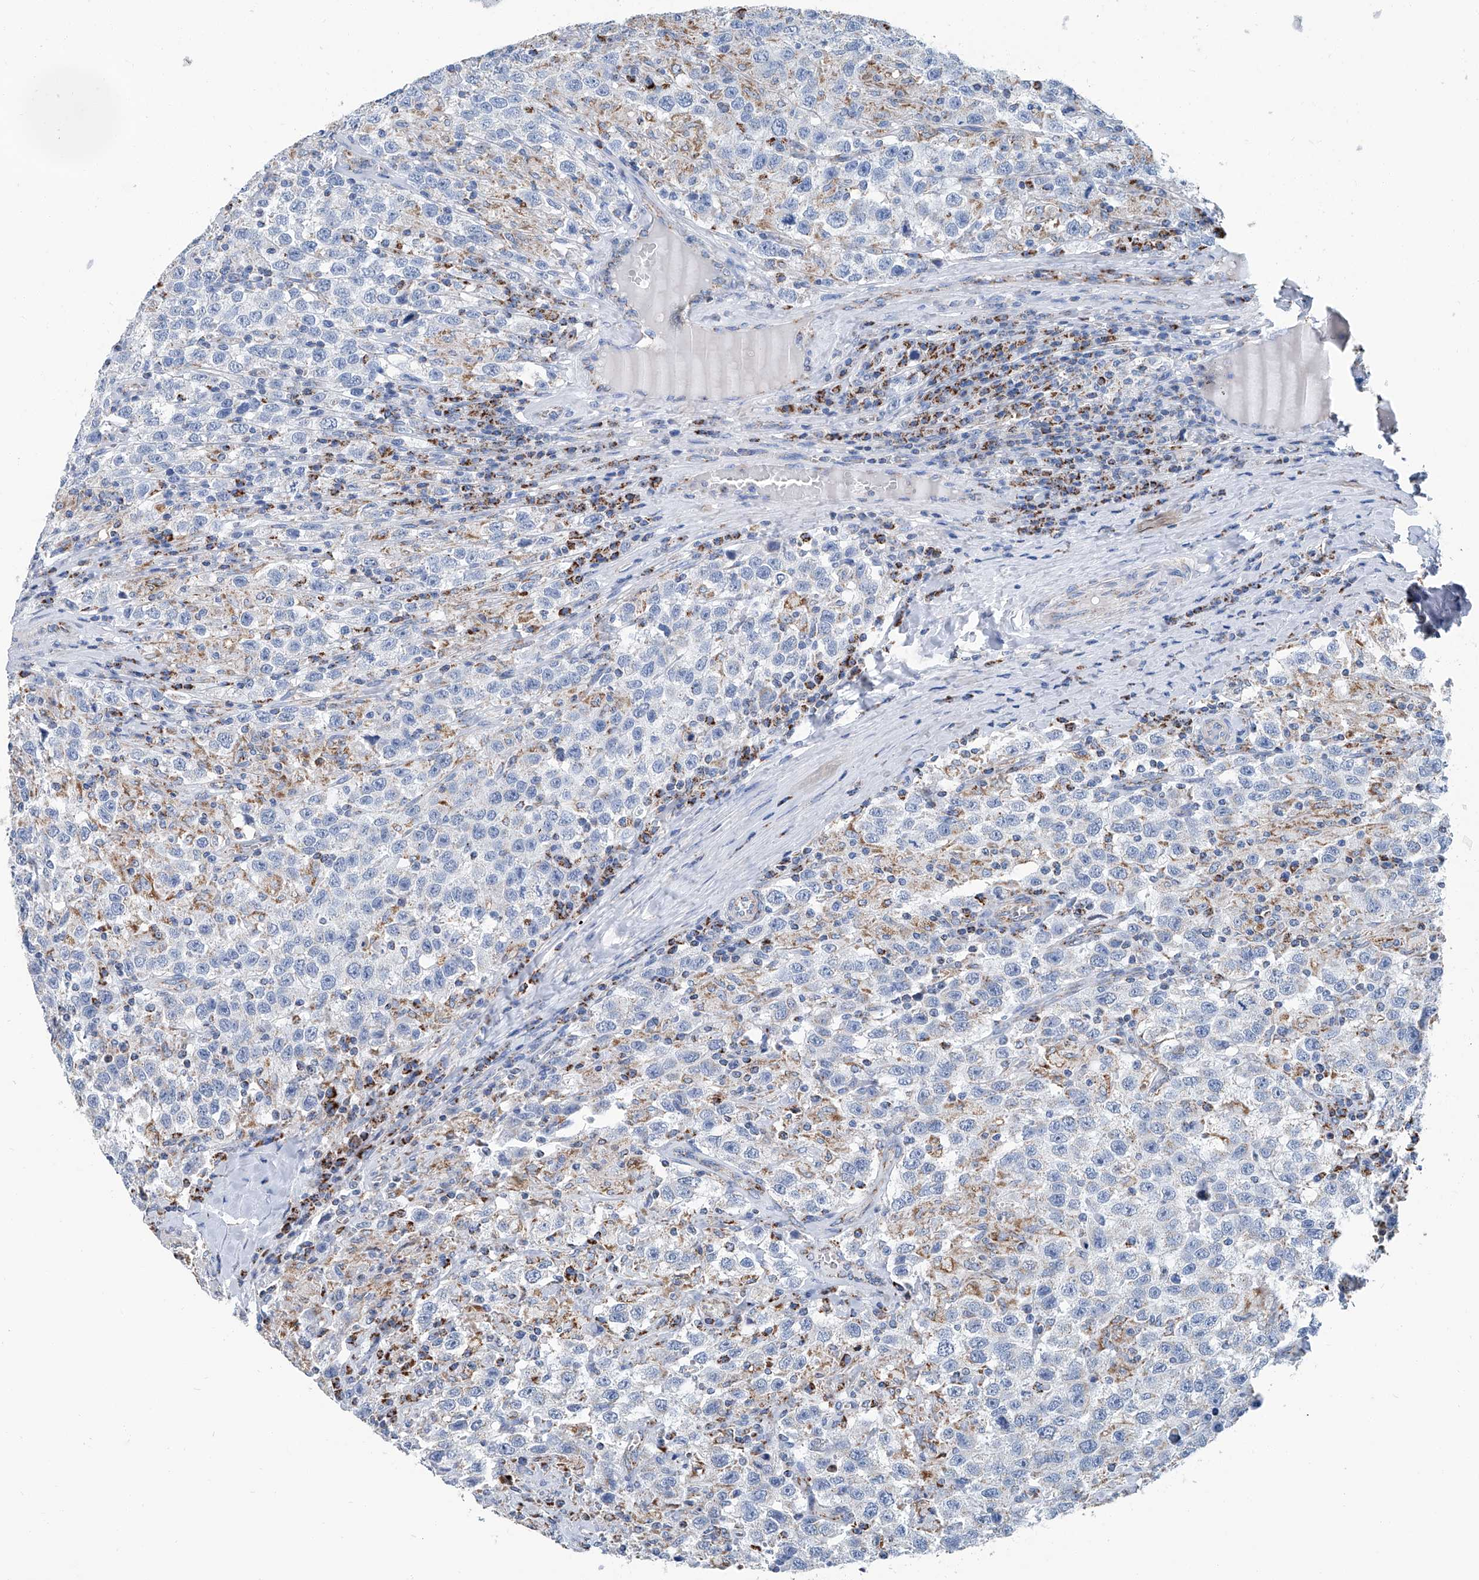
{"staining": {"intensity": "negative", "quantity": "none", "location": "none"}, "tissue": "testis cancer", "cell_type": "Tumor cells", "image_type": "cancer", "snomed": [{"axis": "morphology", "description": "Seminoma, NOS"}, {"axis": "topography", "description": "Testis"}], "caption": "Tumor cells show no significant staining in seminoma (testis). Brightfield microscopy of IHC stained with DAB (3,3'-diaminobenzidine) (brown) and hematoxylin (blue), captured at high magnification.", "gene": "MT-ND1", "patient": {"sex": "male", "age": 41}}